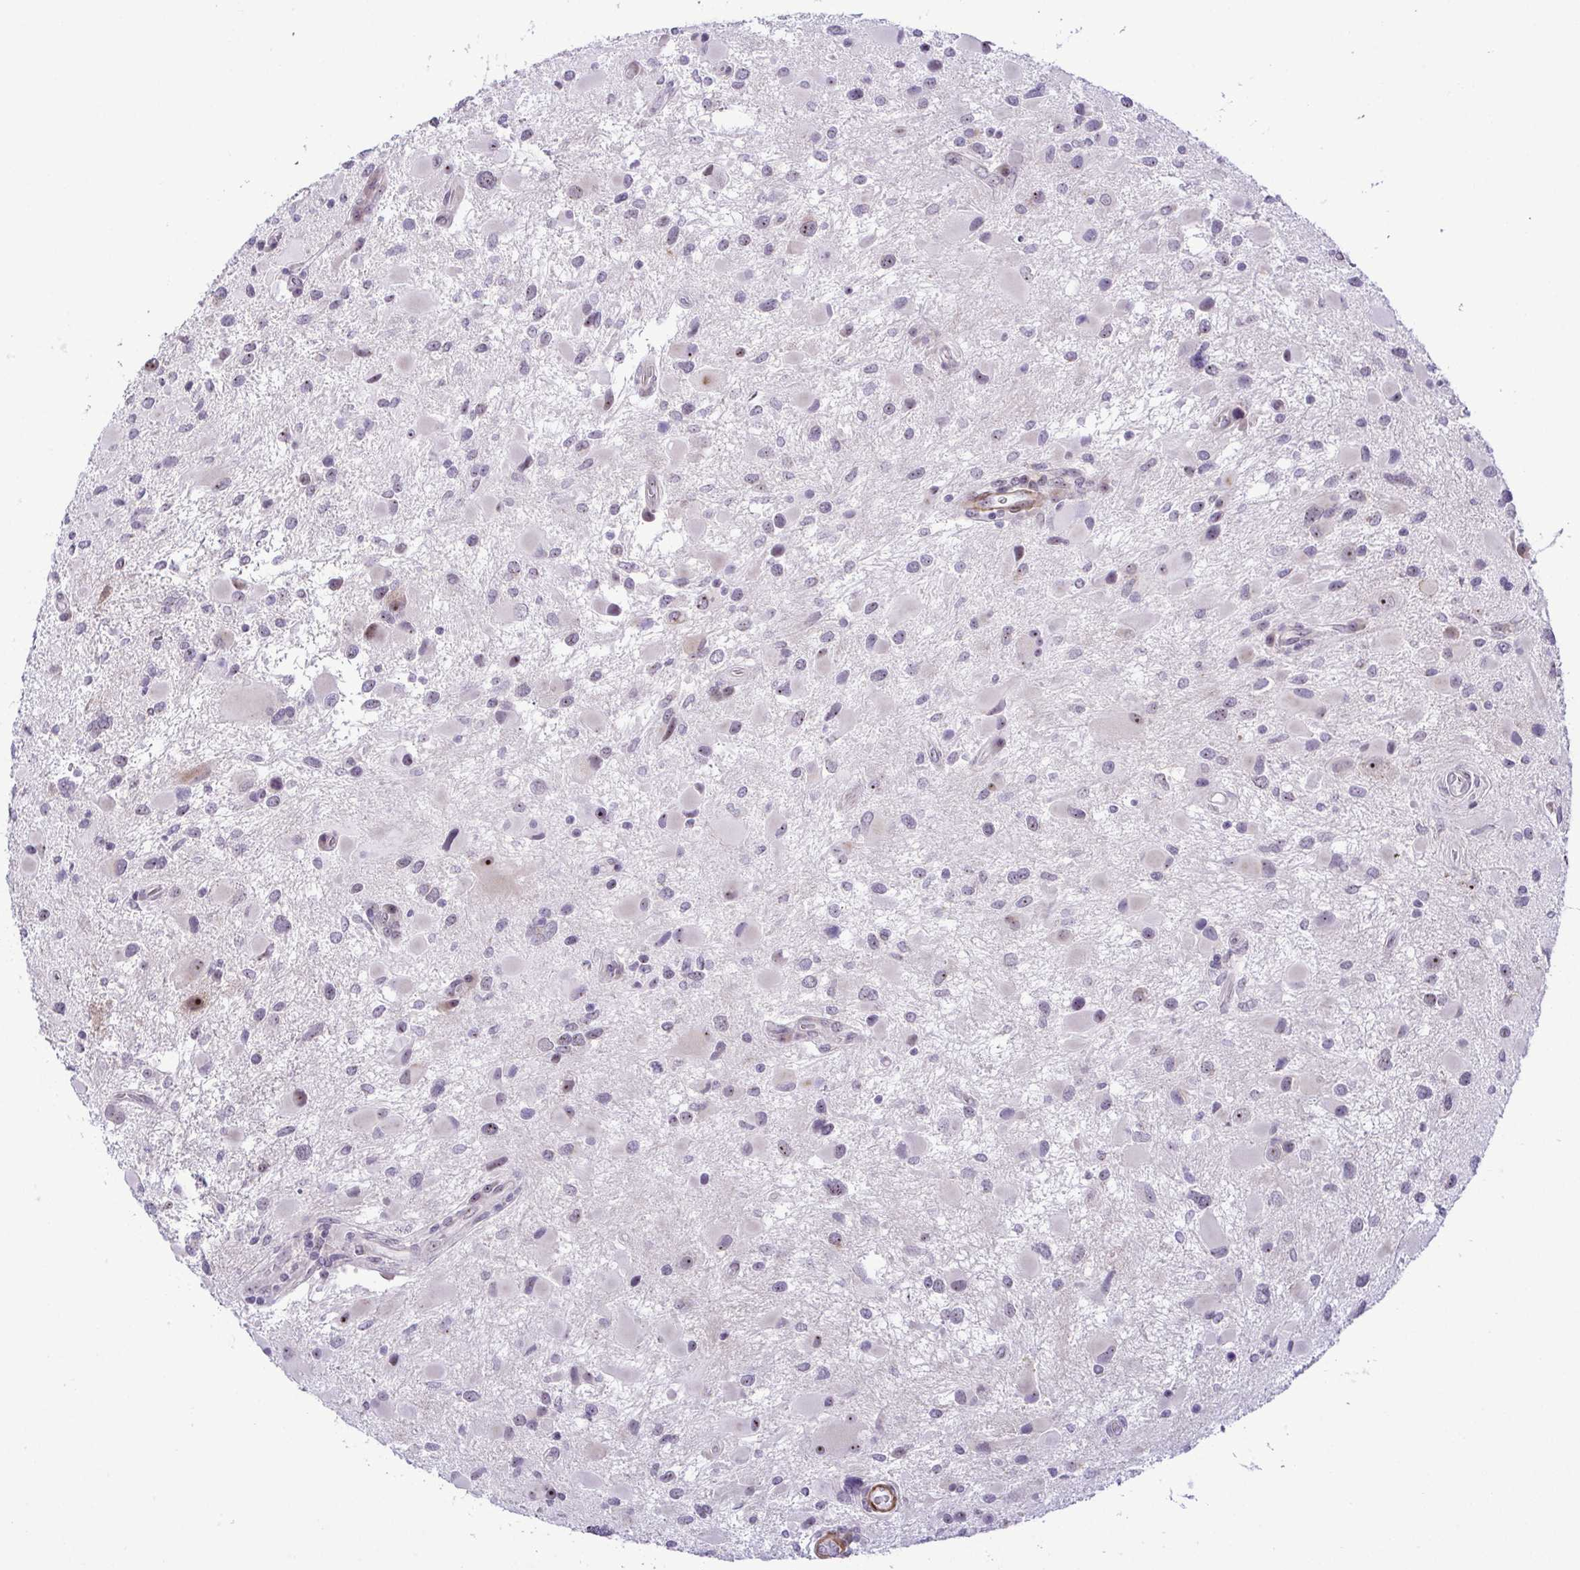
{"staining": {"intensity": "weak", "quantity": "<25%", "location": "nuclear"}, "tissue": "glioma", "cell_type": "Tumor cells", "image_type": "cancer", "snomed": [{"axis": "morphology", "description": "Glioma, malignant, Low grade"}, {"axis": "topography", "description": "Brain"}], "caption": "A micrograph of human malignant low-grade glioma is negative for staining in tumor cells. (DAB IHC visualized using brightfield microscopy, high magnification).", "gene": "RSL24D1", "patient": {"sex": "female", "age": 32}}